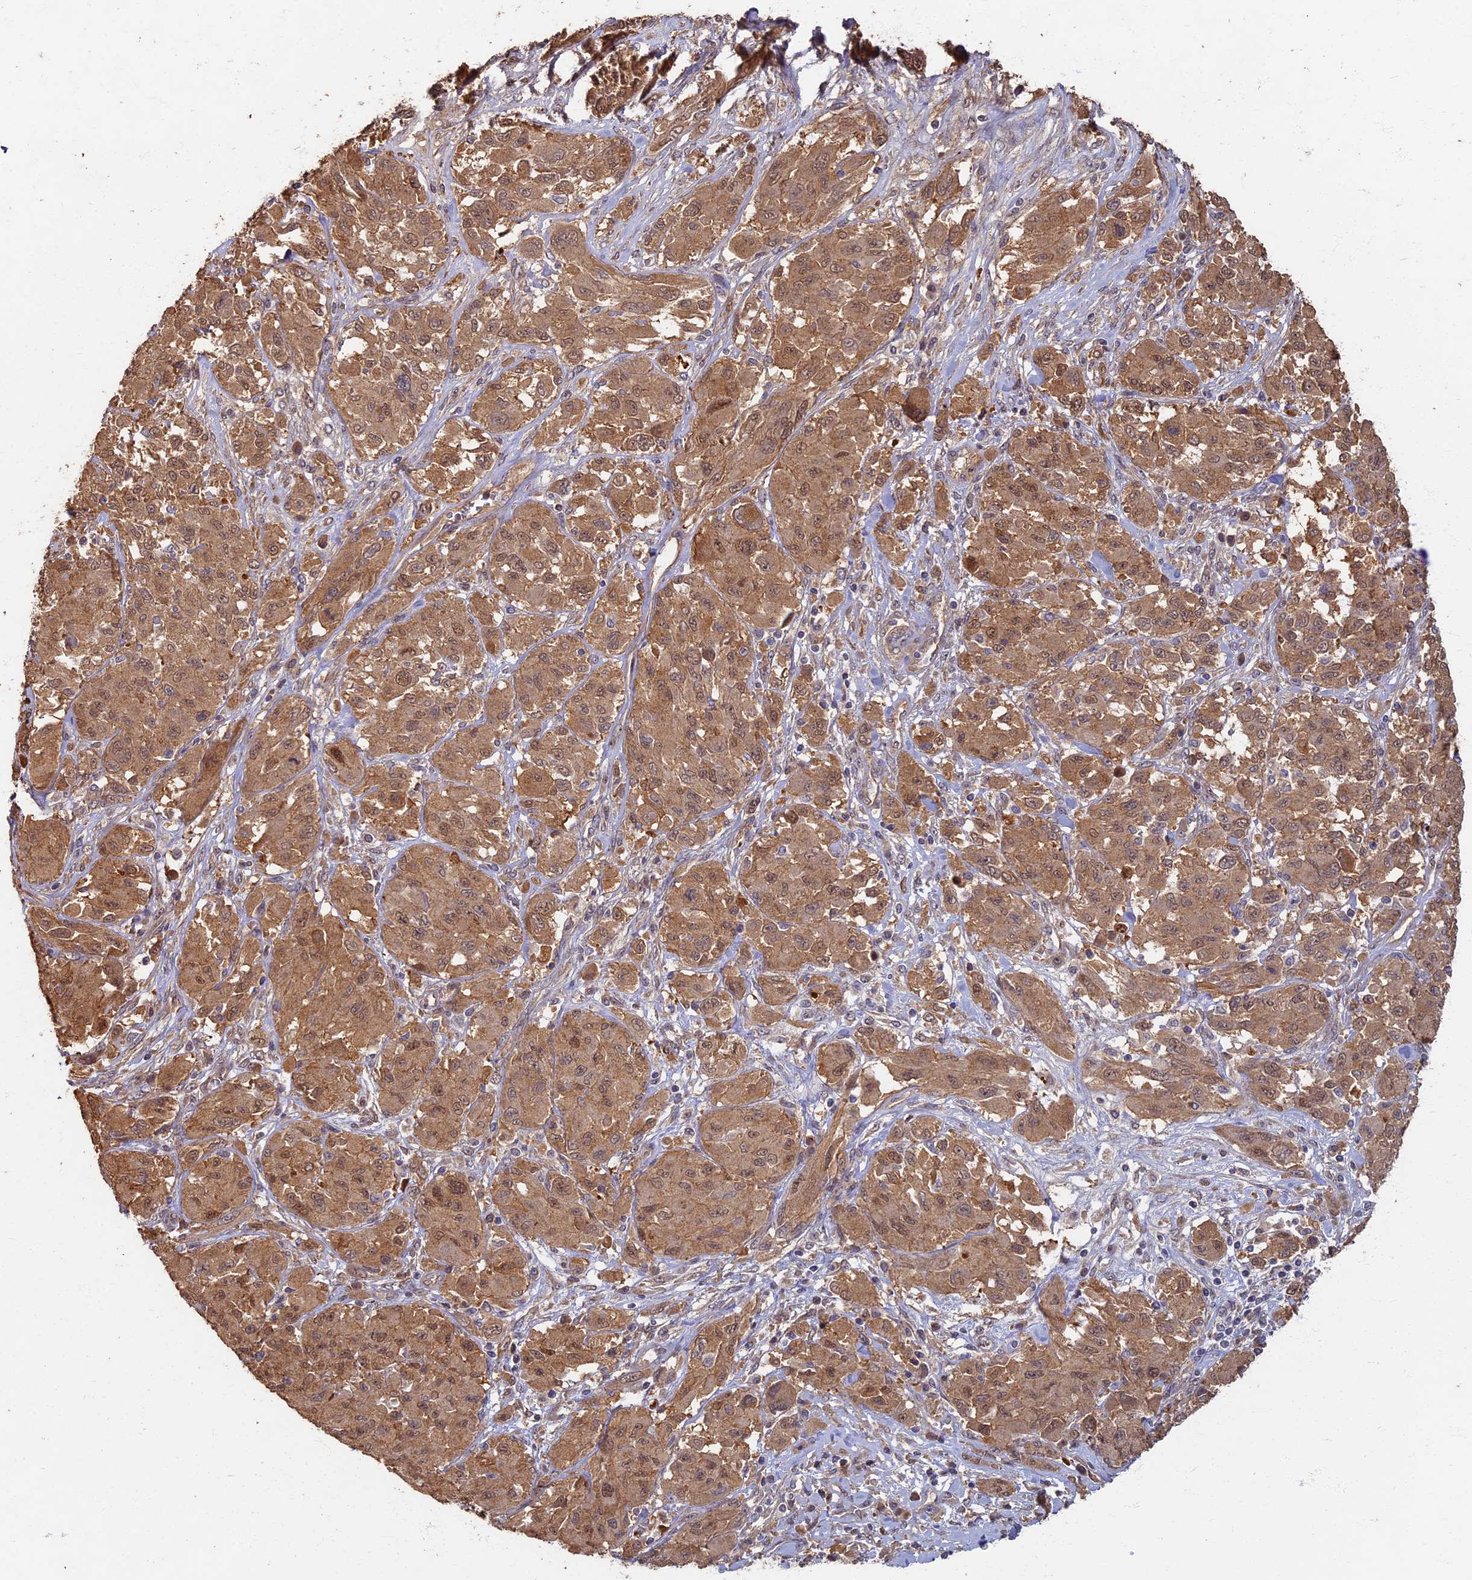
{"staining": {"intensity": "moderate", "quantity": ">75%", "location": "cytoplasmic/membranous,nuclear"}, "tissue": "melanoma", "cell_type": "Tumor cells", "image_type": "cancer", "snomed": [{"axis": "morphology", "description": "Malignant melanoma, NOS"}, {"axis": "topography", "description": "Skin"}], "caption": "Brown immunohistochemical staining in human melanoma displays moderate cytoplasmic/membranous and nuclear staining in about >75% of tumor cells. The protein is stained brown, and the nuclei are stained in blue (DAB IHC with brightfield microscopy, high magnification).", "gene": "RSPH3", "patient": {"sex": "female", "age": 91}}